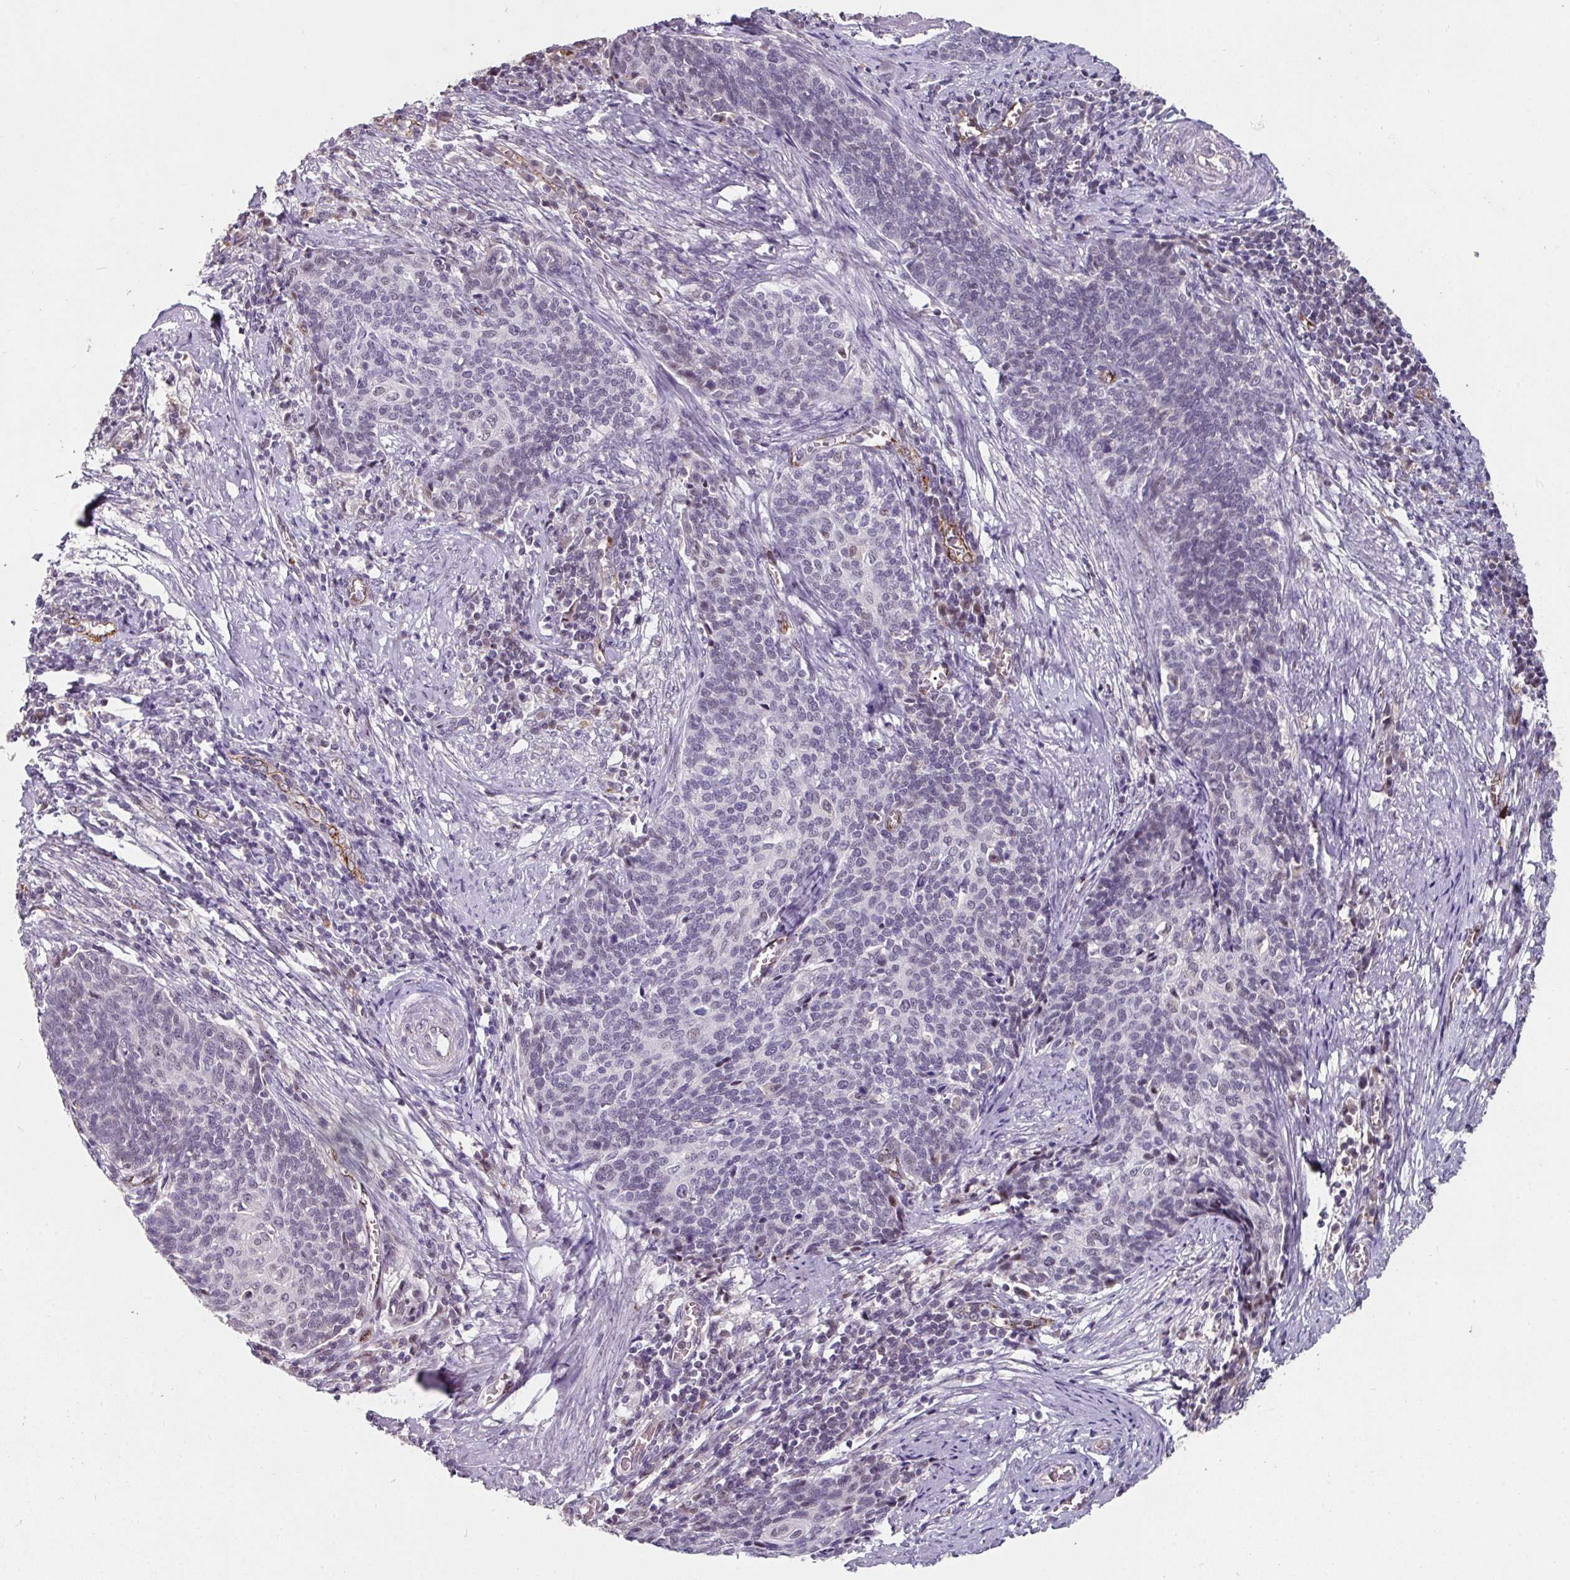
{"staining": {"intensity": "negative", "quantity": "none", "location": "none"}, "tissue": "cervical cancer", "cell_type": "Tumor cells", "image_type": "cancer", "snomed": [{"axis": "morphology", "description": "Squamous cell carcinoma, NOS"}, {"axis": "topography", "description": "Cervix"}], "caption": "This is an immunohistochemistry (IHC) photomicrograph of cervical cancer (squamous cell carcinoma). There is no expression in tumor cells.", "gene": "SIDT2", "patient": {"sex": "female", "age": 39}}